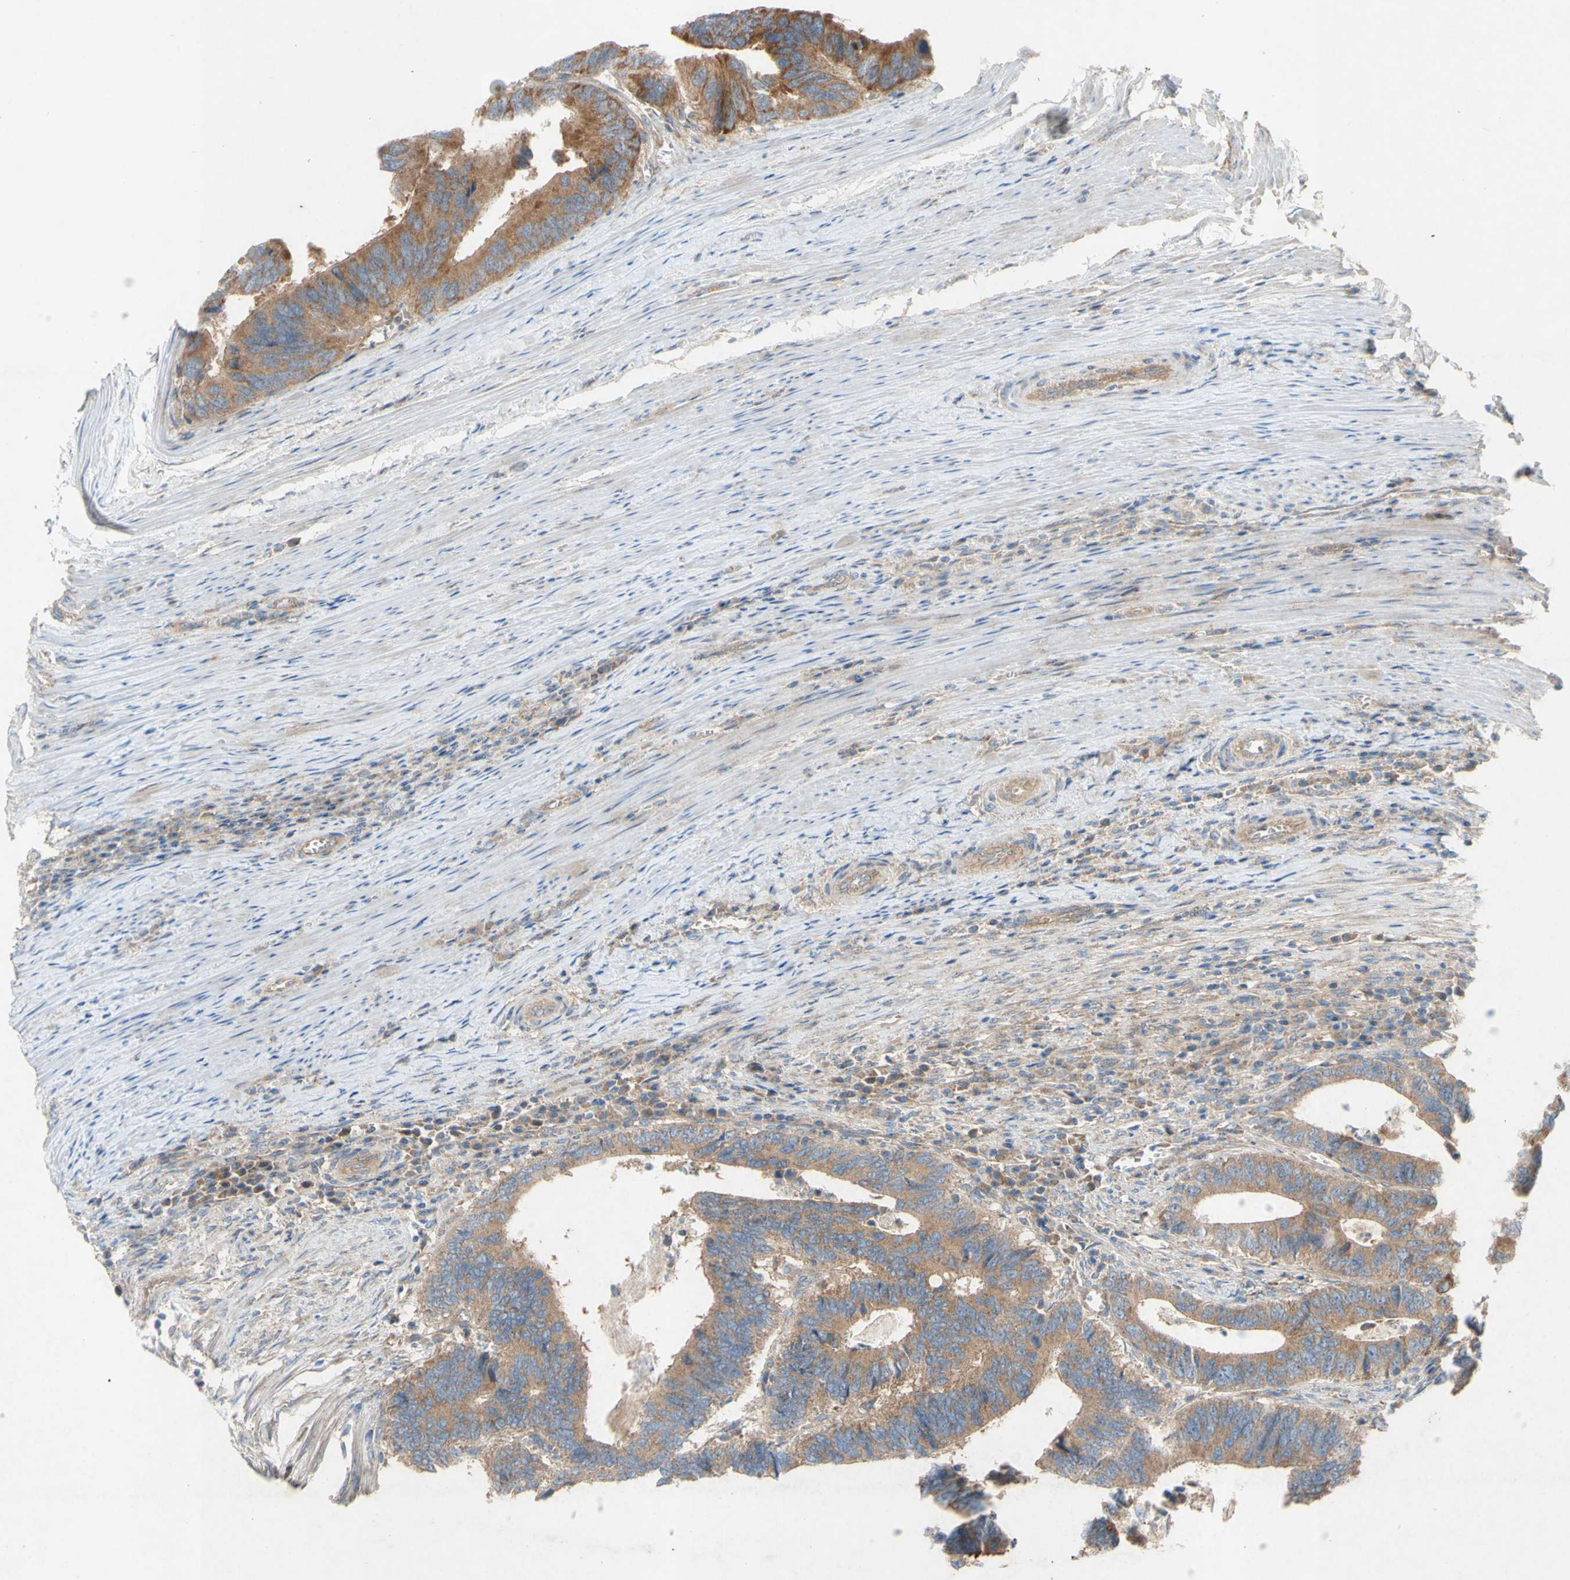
{"staining": {"intensity": "moderate", "quantity": ">75%", "location": "cytoplasmic/membranous"}, "tissue": "colorectal cancer", "cell_type": "Tumor cells", "image_type": "cancer", "snomed": [{"axis": "morphology", "description": "Adenocarcinoma, NOS"}, {"axis": "topography", "description": "Colon"}], "caption": "Immunohistochemical staining of adenocarcinoma (colorectal) displays moderate cytoplasmic/membranous protein positivity in approximately >75% of tumor cells.", "gene": "TST", "patient": {"sex": "male", "age": 72}}